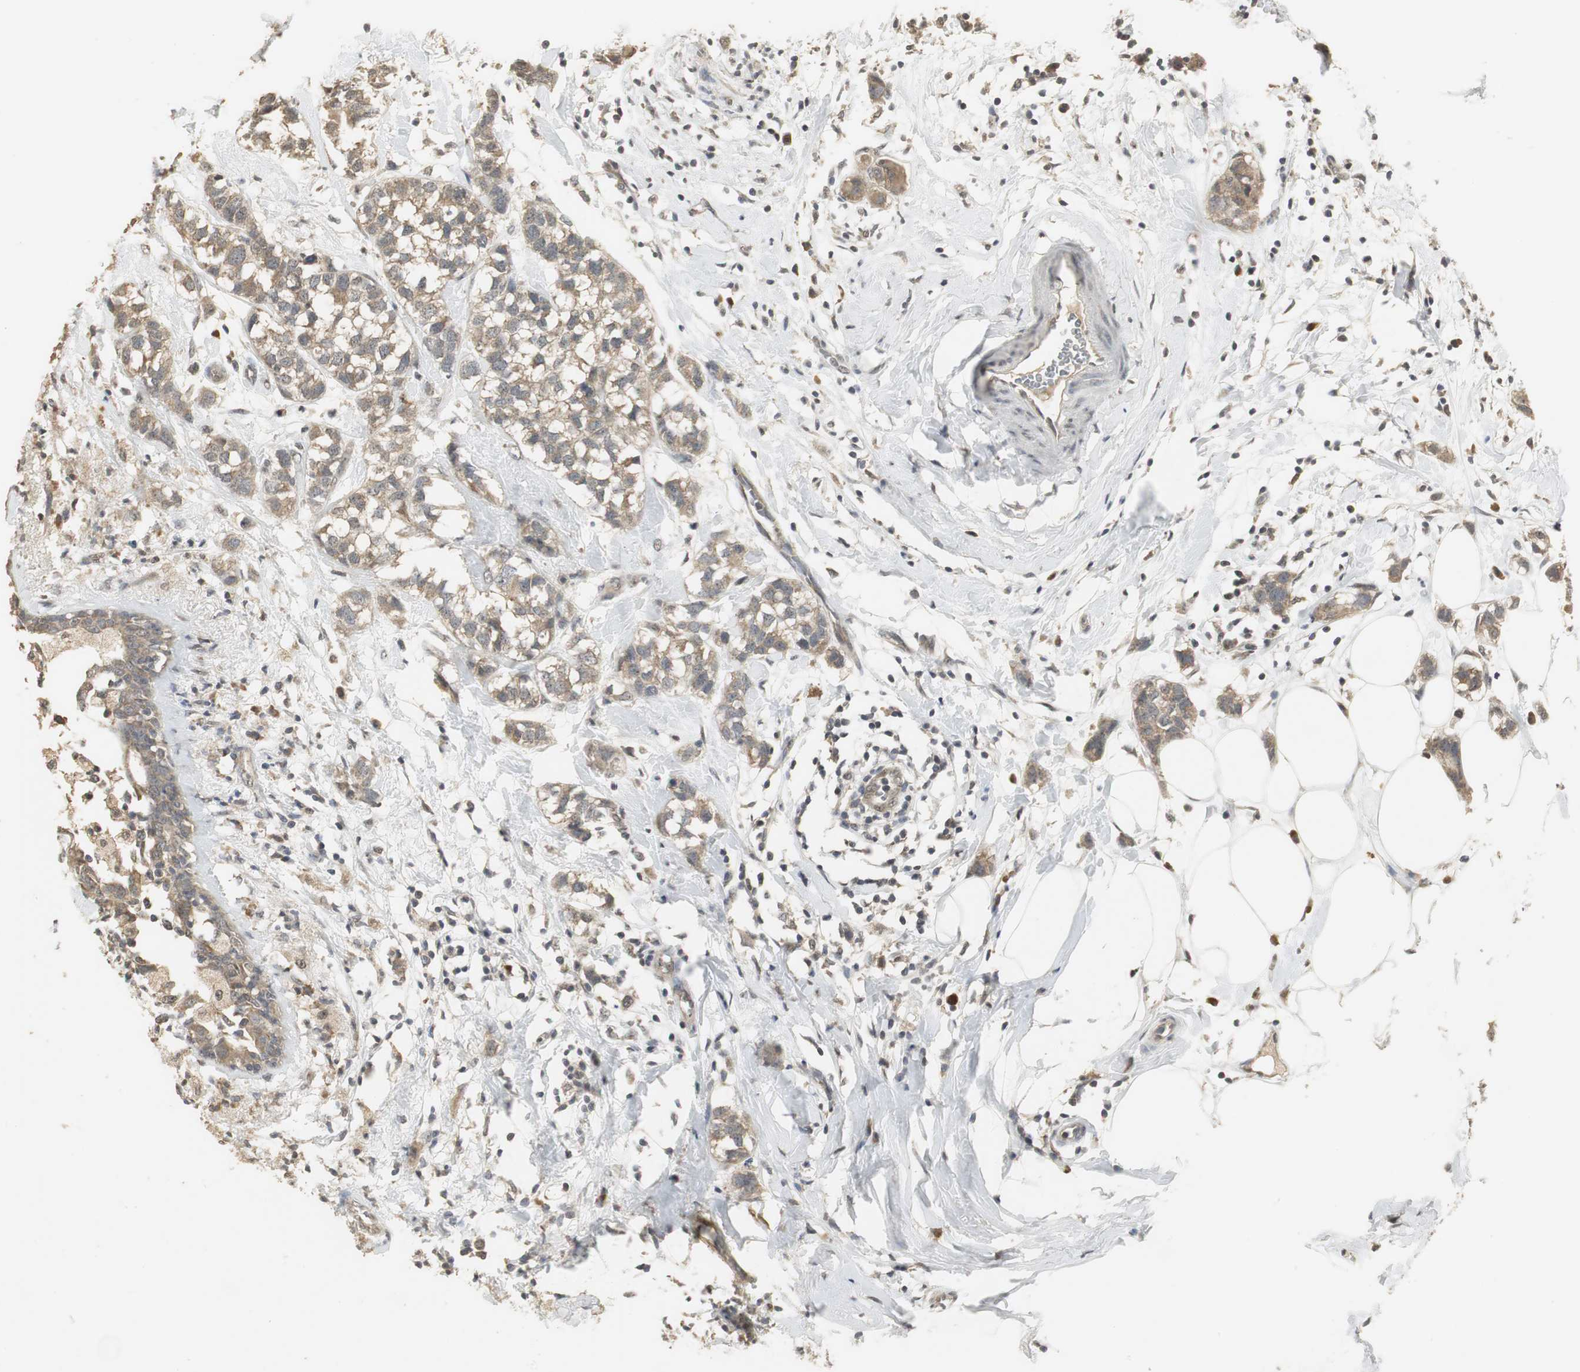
{"staining": {"intensity": "moderate", "quantity": ">75%", "location": "cytoplasmic/membranous"}, "tissue": "breast cancer", "cell_type": "Tumor cells", "image_type": "cancer", "snomed": [{"axis": "morphology", "description": "Normal tissue, NOS"}, {"axis": "morphology", "description": "Duct carcinoma"}, {"axis": "topography", "description": "Breast"}], "caption": "Moderate cytoplasmic/membranous staining is seen in about >75% of tumor cells in breast cancer.", "gene": "ELOA", "patient": {"sex": "female", "age": 50}}